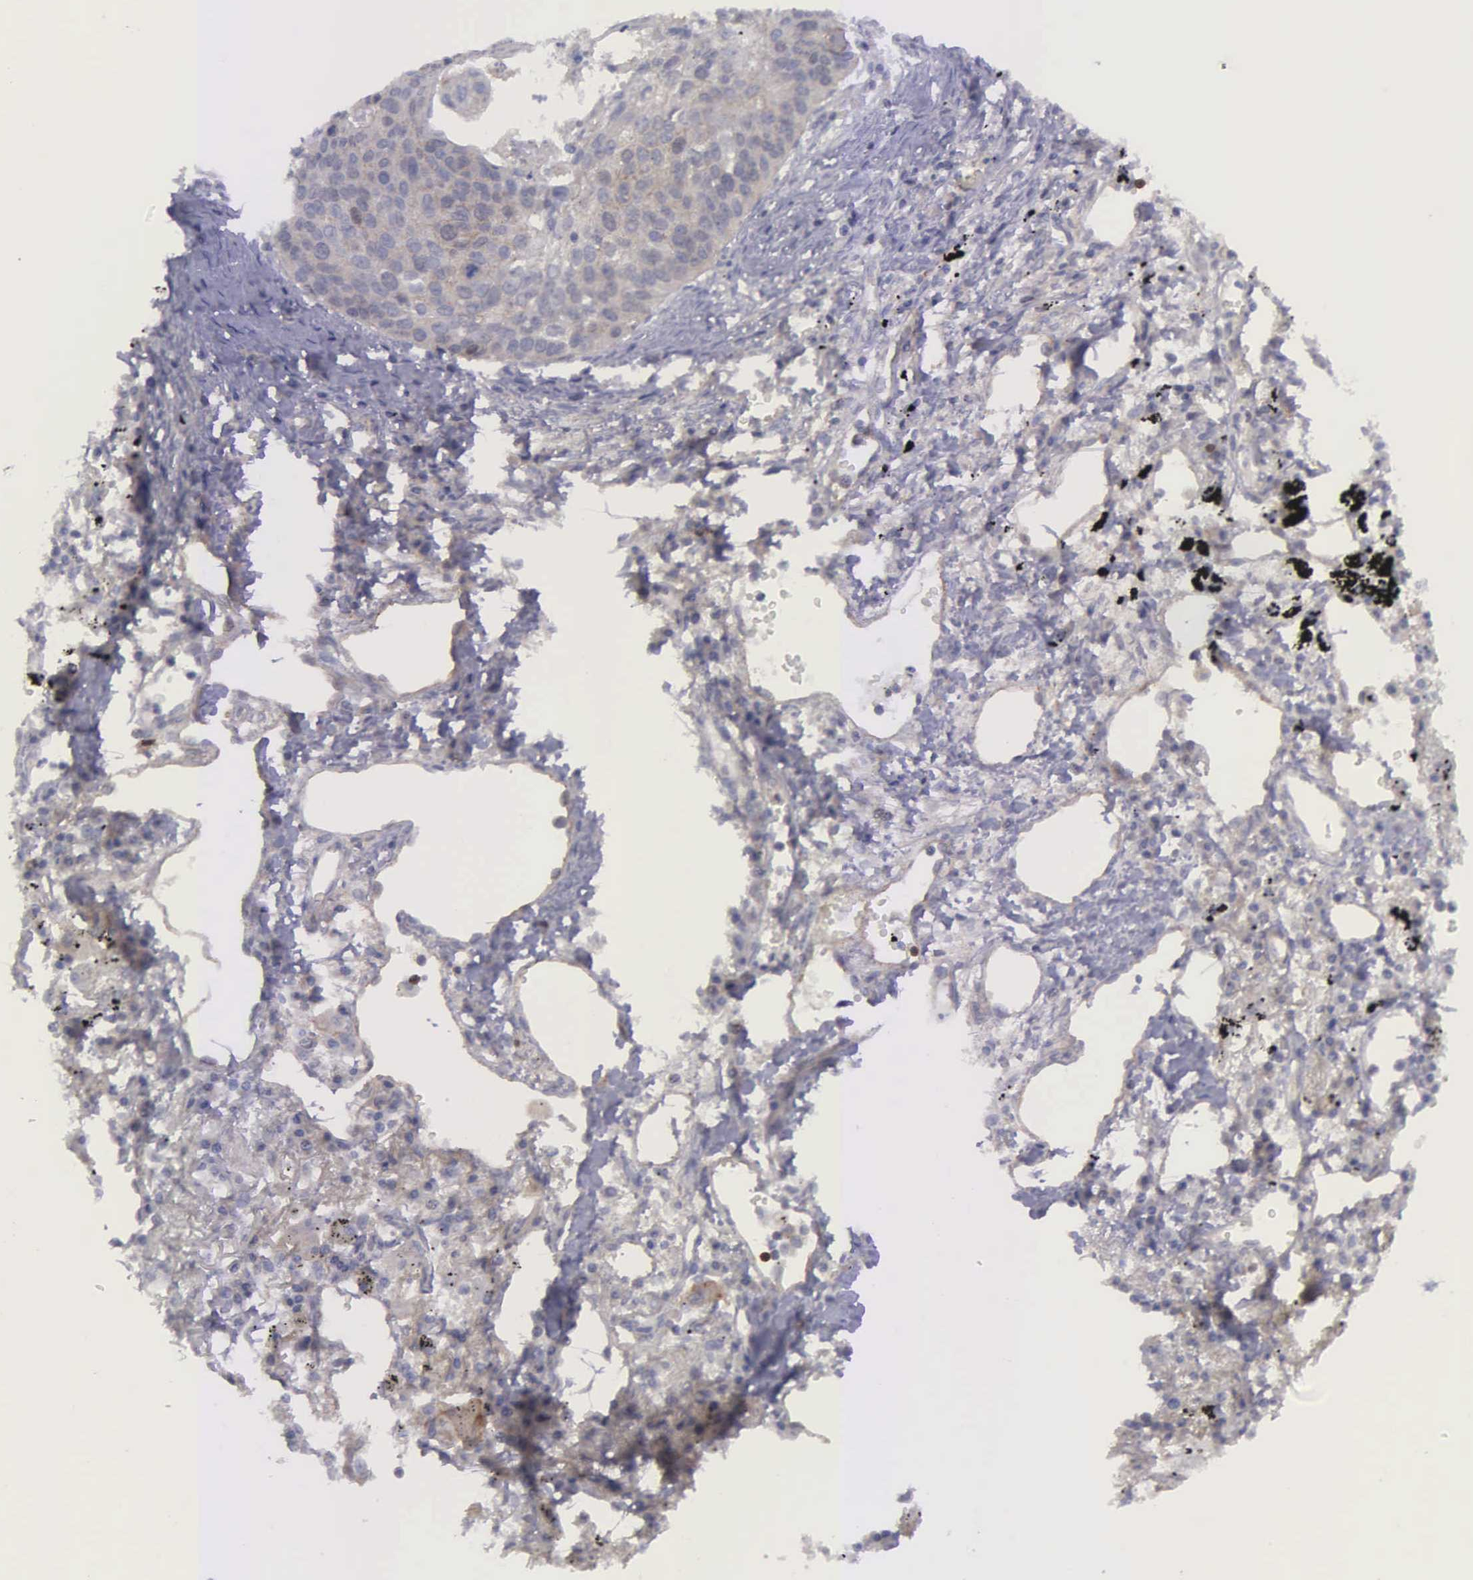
{"staining": {"intensity": "negative", "quantity": "none", "location": "none"}, "tissue": "lung cancer", "cell_type": "Tumor cells", "image_type": "cancer", "snomed": [{"axis": "morphology", "description": "Squamous cell carcinoma, NOS"}, {"axis": "topography", "description": "Lung"}], "caption": "An immunohistochemistry histopathology image of lung cancer is shown. There is no staining in tumor cells of lung cancer. (Immunohistochemistry, brightfield microscopy, high magnification).", "gene": "MICAL3", "patient": {"sex": "male", "age": 71}}